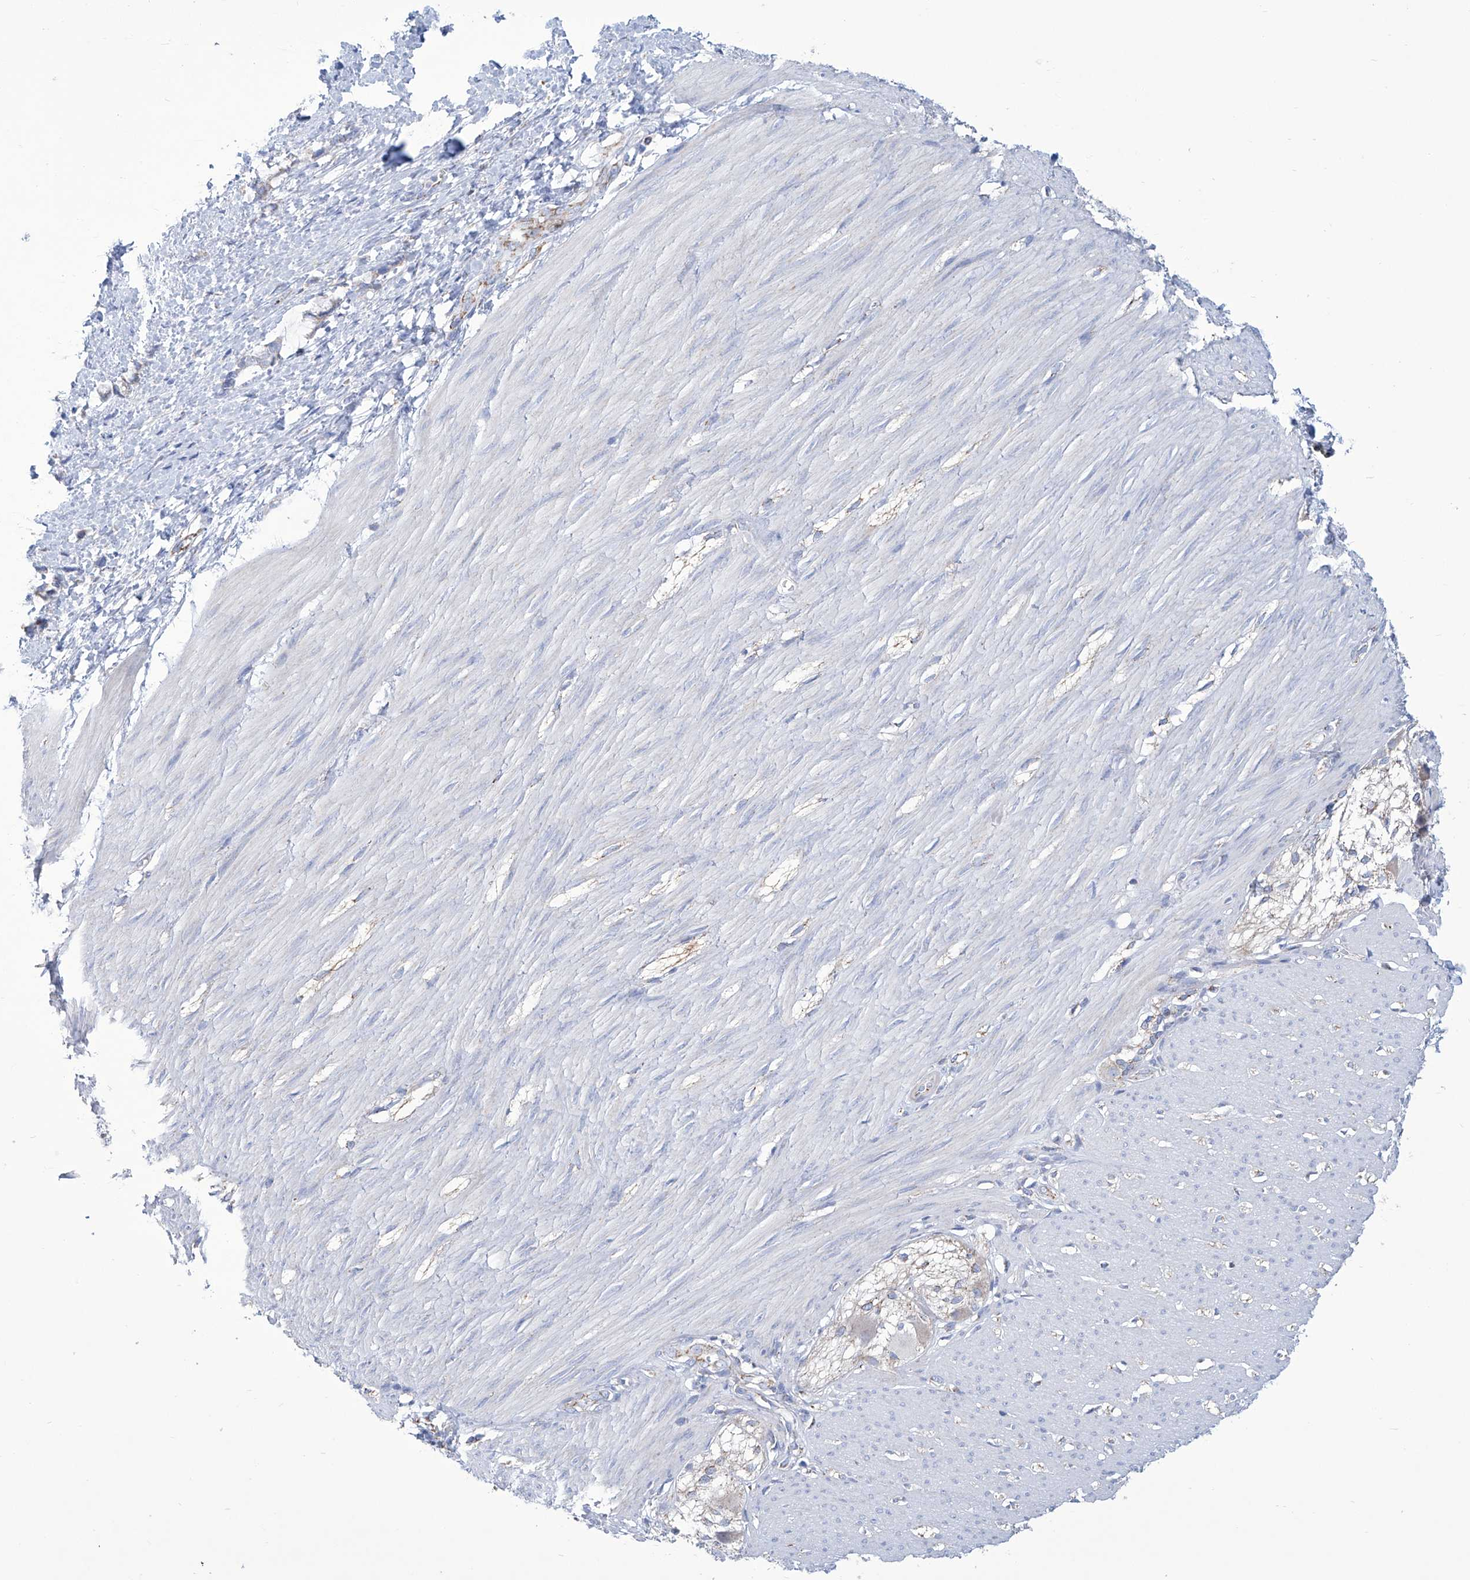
{"staining": {"intensity": "negative", "quantity": "none", "location": "none"}, "tissue": "smooth muscle", "cell_type": "Smooth muscle cells", "image_type": "normal", "snomed": [{"axis": "morphology", "description": "Normal tissue, NOS"}, {"axis": "morphology", "description": "Adenocarcinoma, NOS"}, {"axis": "topography", "description": "Colon"}, {"axis": "topography", "description": "Peripheral nerve tissue"}], "caption": "The histopathology image demonstrates no staining of smooth muscle cells in normal smooth muscle.", "gene": "ALDH6A1", "patient": {"sex": "male", "age": 14}}